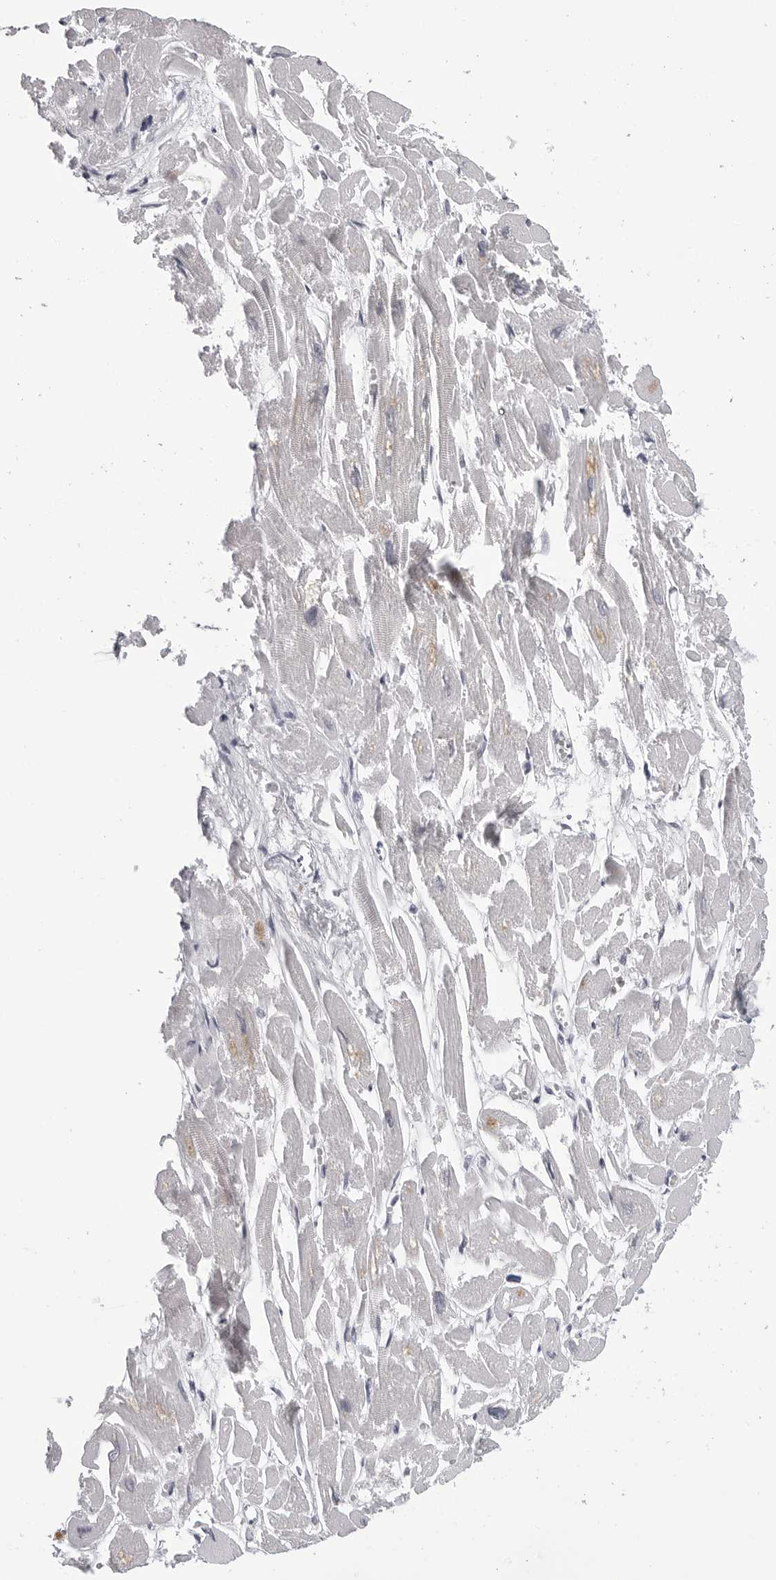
{"staining": {"intensity": "negative", "quantity": "none", "location": "none"}, "tissue": "heart muscle", "cell_type": "Cardiomyocytes", "image_type": "normal", "snomed": [{"axis": "morphology", "description": "Normal tissue, NOS"}, {"axis": "topography", "description": "Heart"}], "caption": "Immunohistochemistry (IHC) of unremarkable human heart muscle reveals no positivity in cardiomyocytes.", "gene": "BPIFA1", "patient": {"sex": "male", "age": 54}}